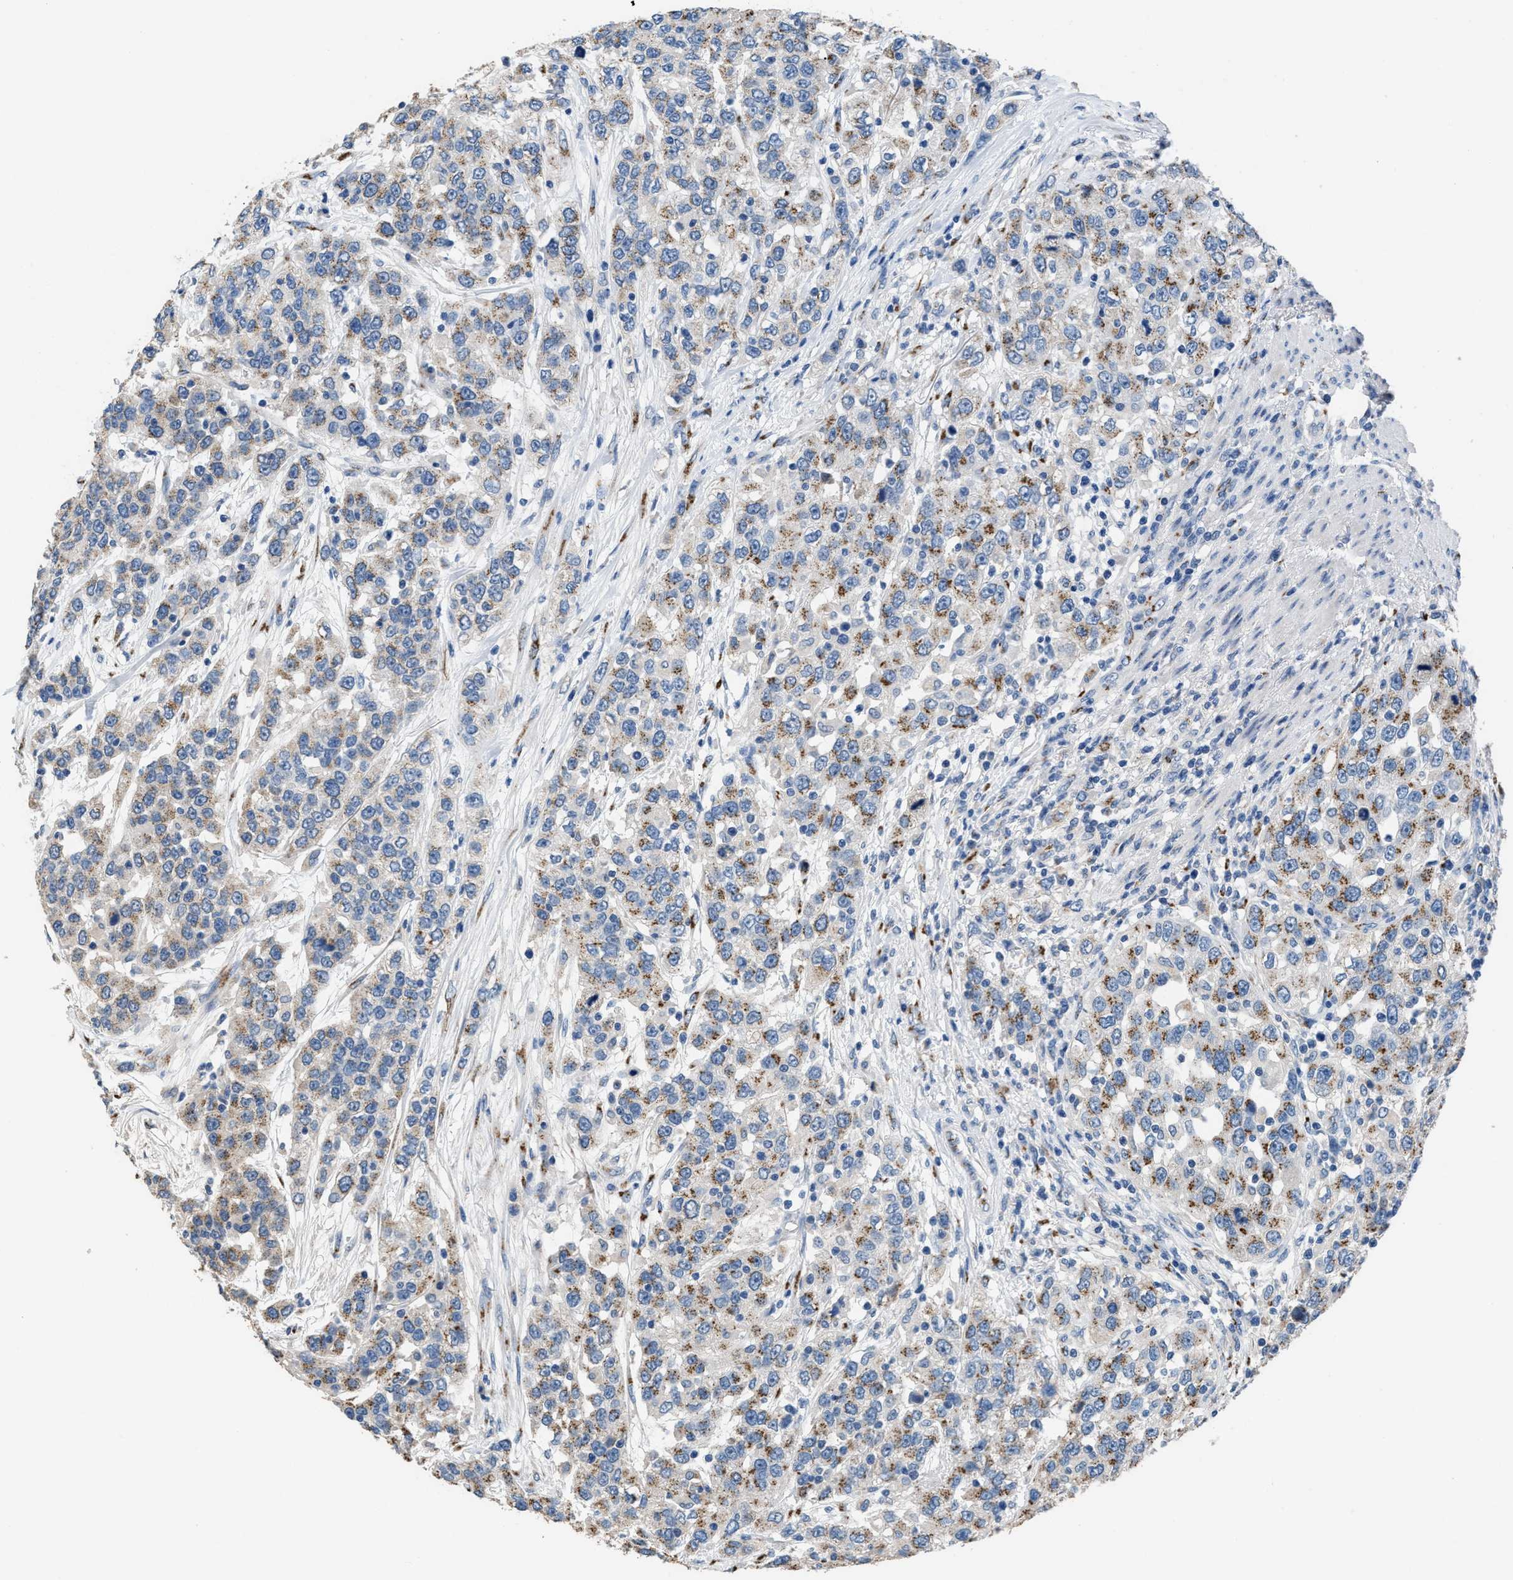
{"staining": {"intensity": "moderate", "quantity": ">75%", "location": "cytoplasmic/membranous"}, "tissue": "urothelial cancer", "cell_type": "Tumor cells", "image_type": "cancer", "snomed": [{"axis": "morphology", "description": "Urothelial carcinoma, High grade"}, {"axis": "topography", "description": "Urinary bladder"}], "caption": "Urothelial cancer stained for a protein shows moderate cytoplasmic/membranous positivity in tumor cells. The staining is performed using DAB (3,3'-diaminobenzidine) brown chromogen to label protein expression. The nuclei are counter-stained blue using hematoxylin.", "gene": "GOLM1", "patient": {"sex": "female", "age": 80}}